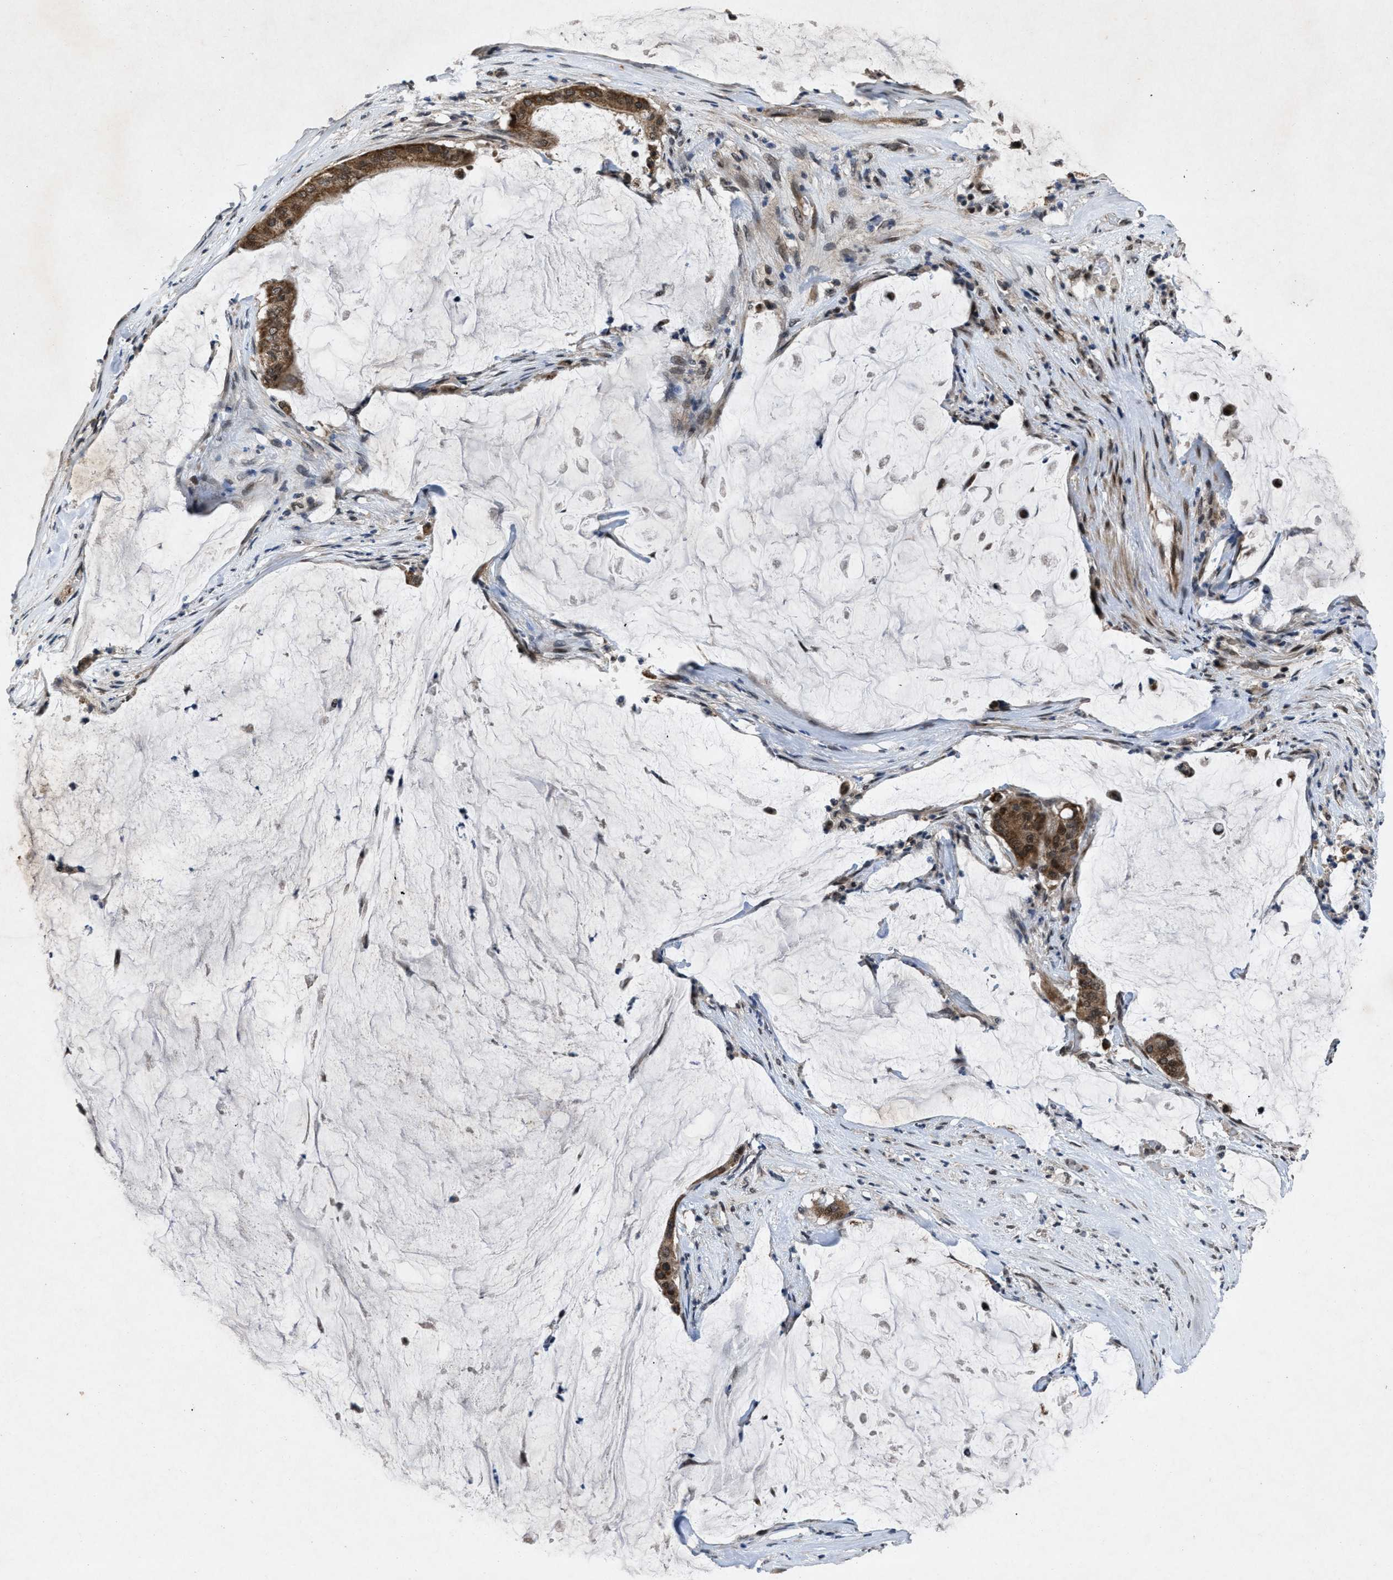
{"staining": {"intensity": "moderate", "quantity": ">75%", "location": "cytoplasmic/membranous,nuclear"}, "tissue": "pancreatic cancer", "cell_type": "Tumor cells", "image_type": "cancer", "snomed": [{"axis": "morphology", "description": "Adenocarcinoma, NOS"}, {"axis": "topography", "description": "Pancreas"}], "caption": "Tumor cells display medium levels of moderate cytoplasmic/membranous and nuclear expression in approximately >75% of cells in human pancreatic cancer.", "gene": "ZNHIT1", "patient": {"sex": "male", "age": 41}}